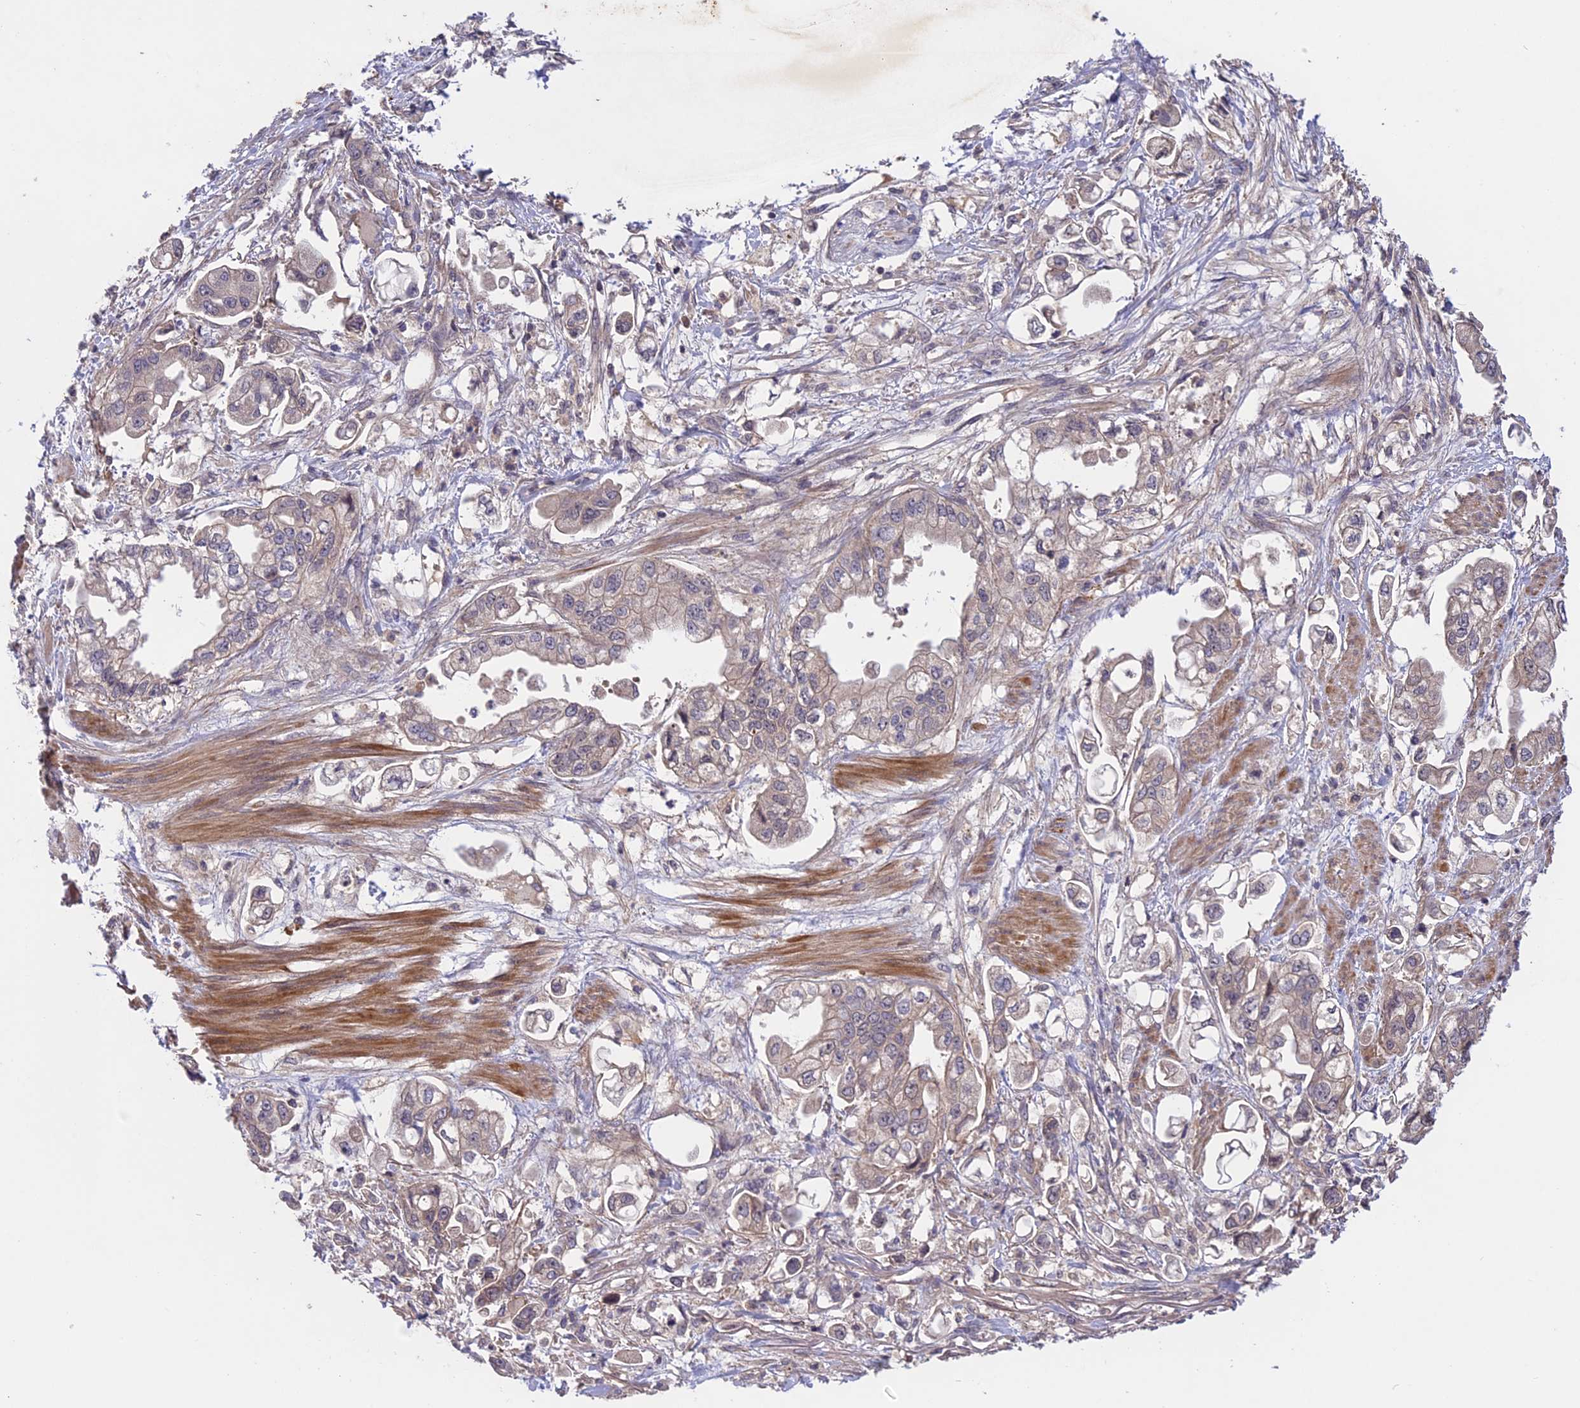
{"staining": {"intensity": "weak", "quantity": ">75%", "location": "cytoplasmic/membranous"}, "tissue": "stomach cancer", "cell_type": "Tumor cells", "image_type": "cancer", "snomed": [{"axis": "morphology", "description": "Adenocarcinoma, NOS"}, {"axis": "topography", "description": "Stomach"}], "caption": "Stomach cancer (adenocarcinoma) stained with a protein marker displays weak staining in tumor cells.", "gene": "ADO", "patient": {"sex": "male", "age": 62}}